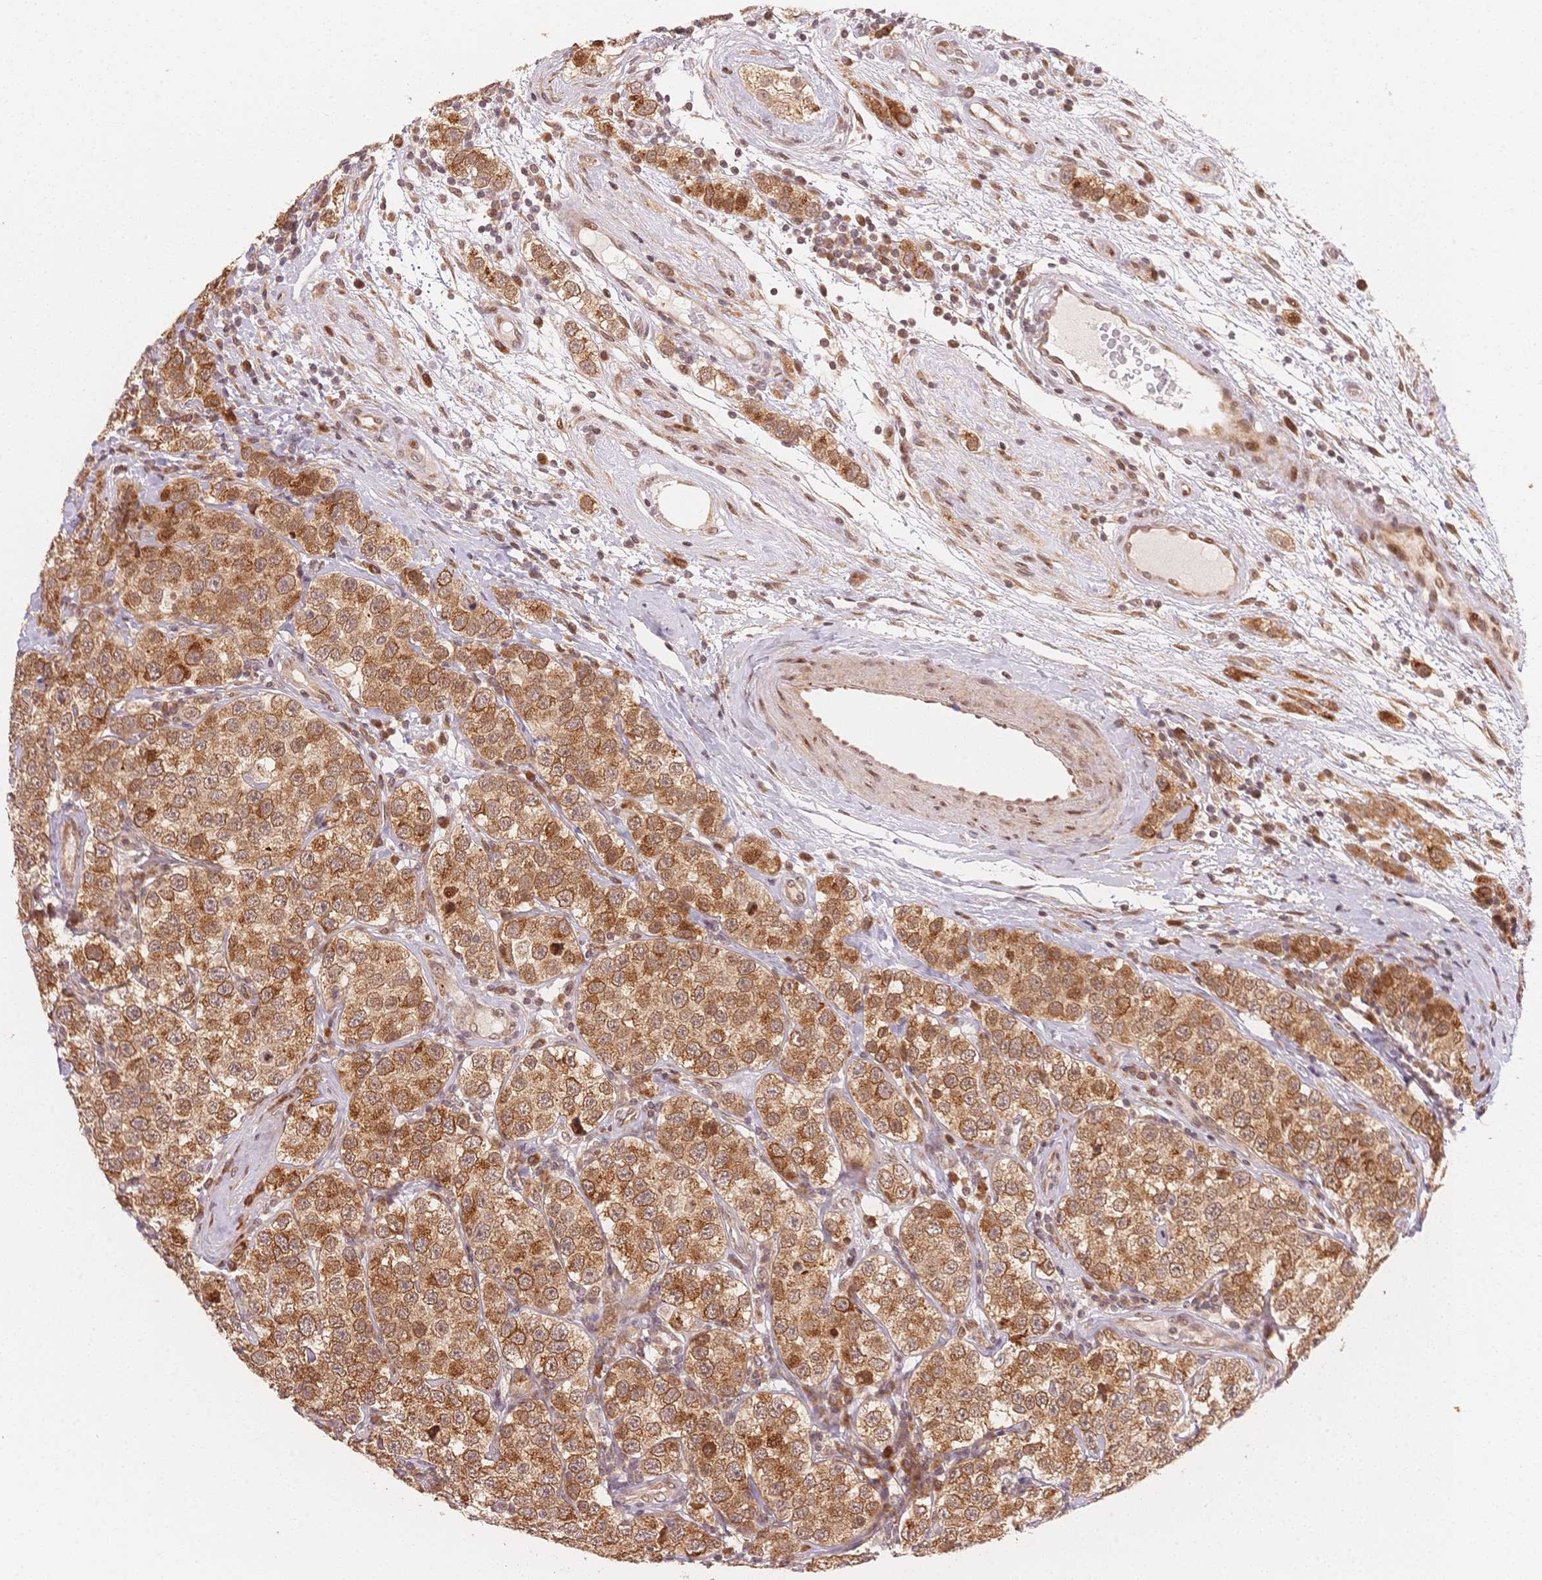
{"staining": {"intensity": "moderate", "quantity": ">75%", "location": "nuclear"}, "tissue": "testis cancer", "cell_type": "Tumor cells", "image_type": "cancer", "snomed": [{"axis": "morphology", "description": "Seminoma, NOS"}, {"axis": "topography", "description": "Testis"}], "caption": "The photomicrograph shows staining of testis cancer, revealing moderate nuclear protein expression (brown color) within tumor cells.", "gene": "STK39", "patient": {"sex": "male", "age": 34}}